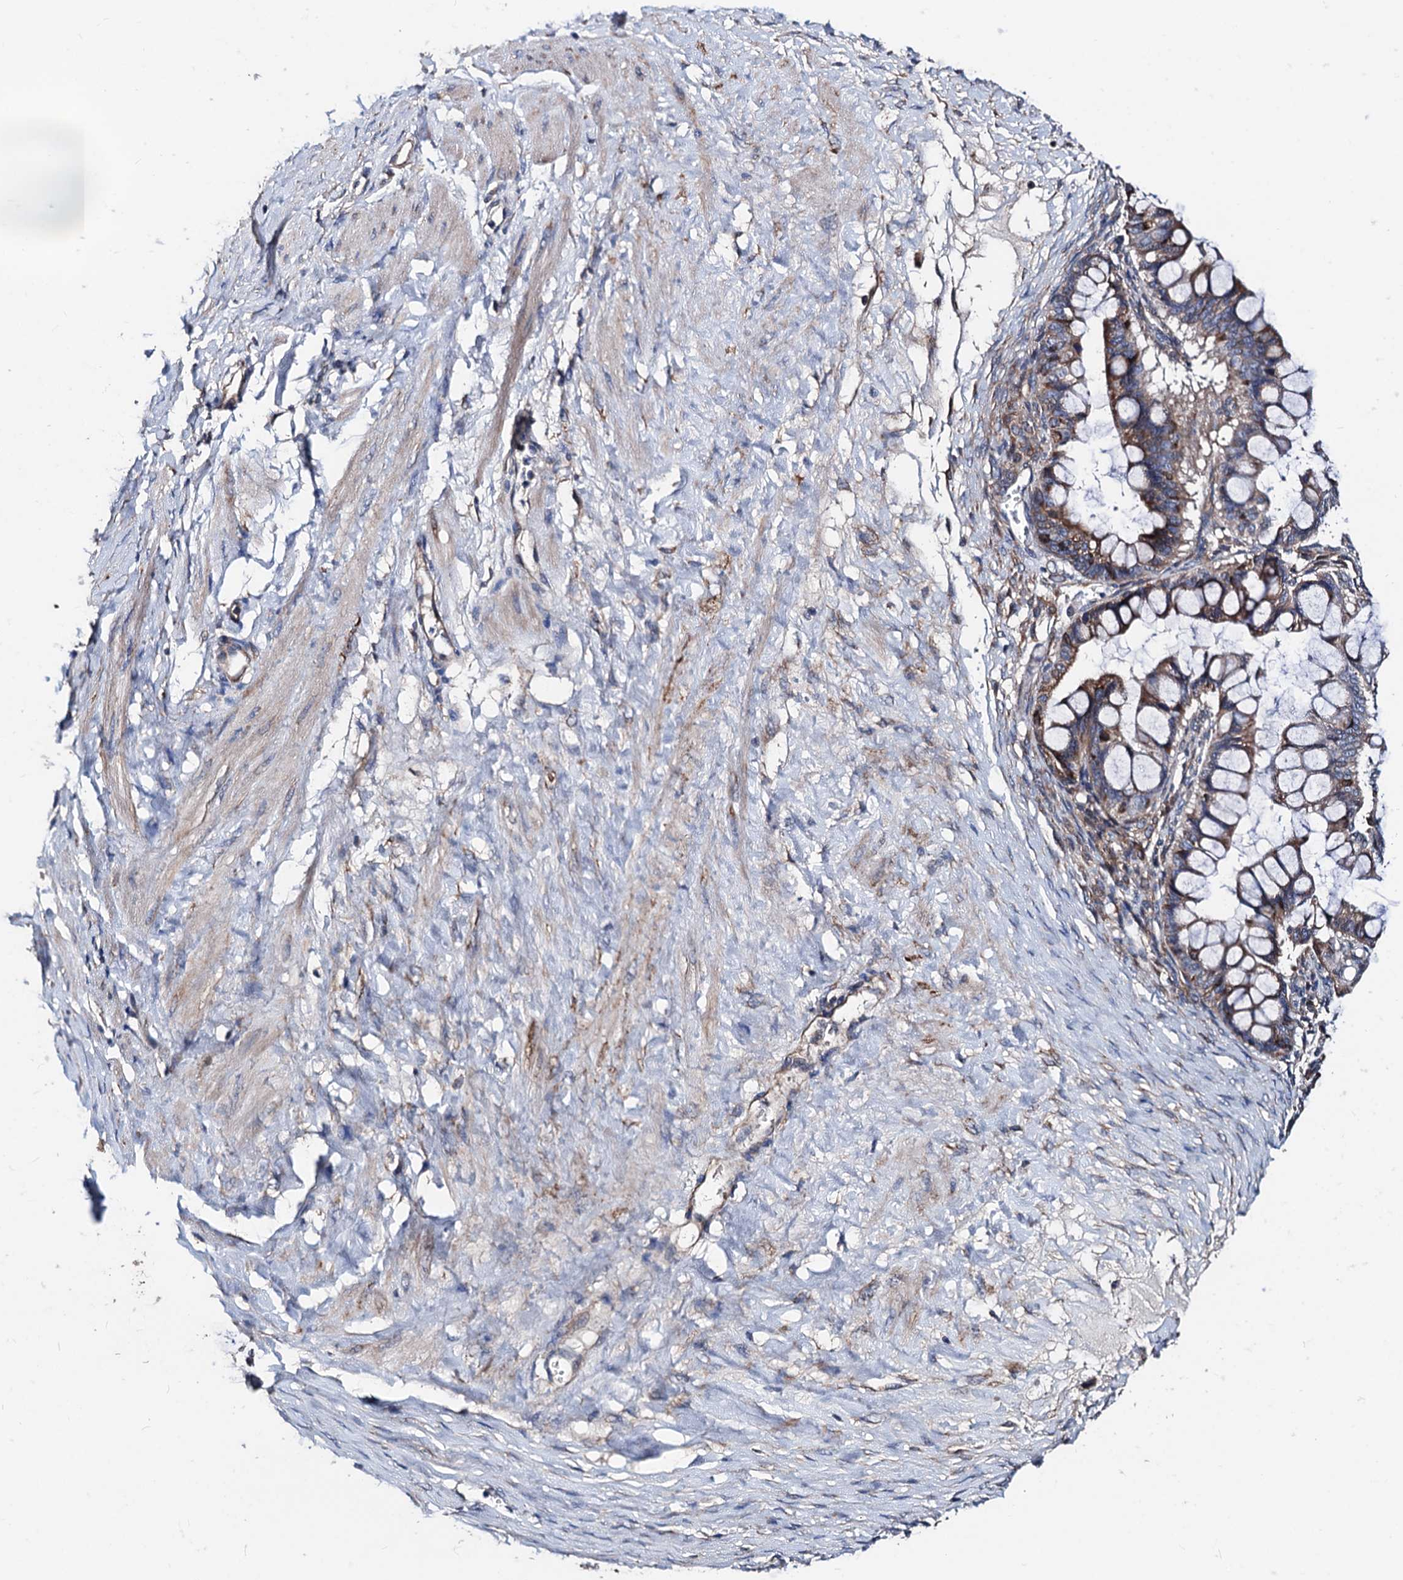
{"staining": {"intensity": "moderate", "quantity": ">75%", "location": "cytoplasmic/membranous"}, "tissue": "ovarian cancer", "cell_type": "Tumor cells", "image_type": "cancer", "snomed": [{"axis": "morphology", "description": "Cystadenocarcinoma, mucinous, NOS"}, {"axis": "topography", "description": "Ovary"}], "caption": "This is an image of IHC staining of ovarian cancer (mucinous cystadenocarcinoma), which shows moderate staining in the cytoplasmic/membranous of tumor cells.", "gene": "AKAP11", "patient": {"sex": "female", "age": 73}}